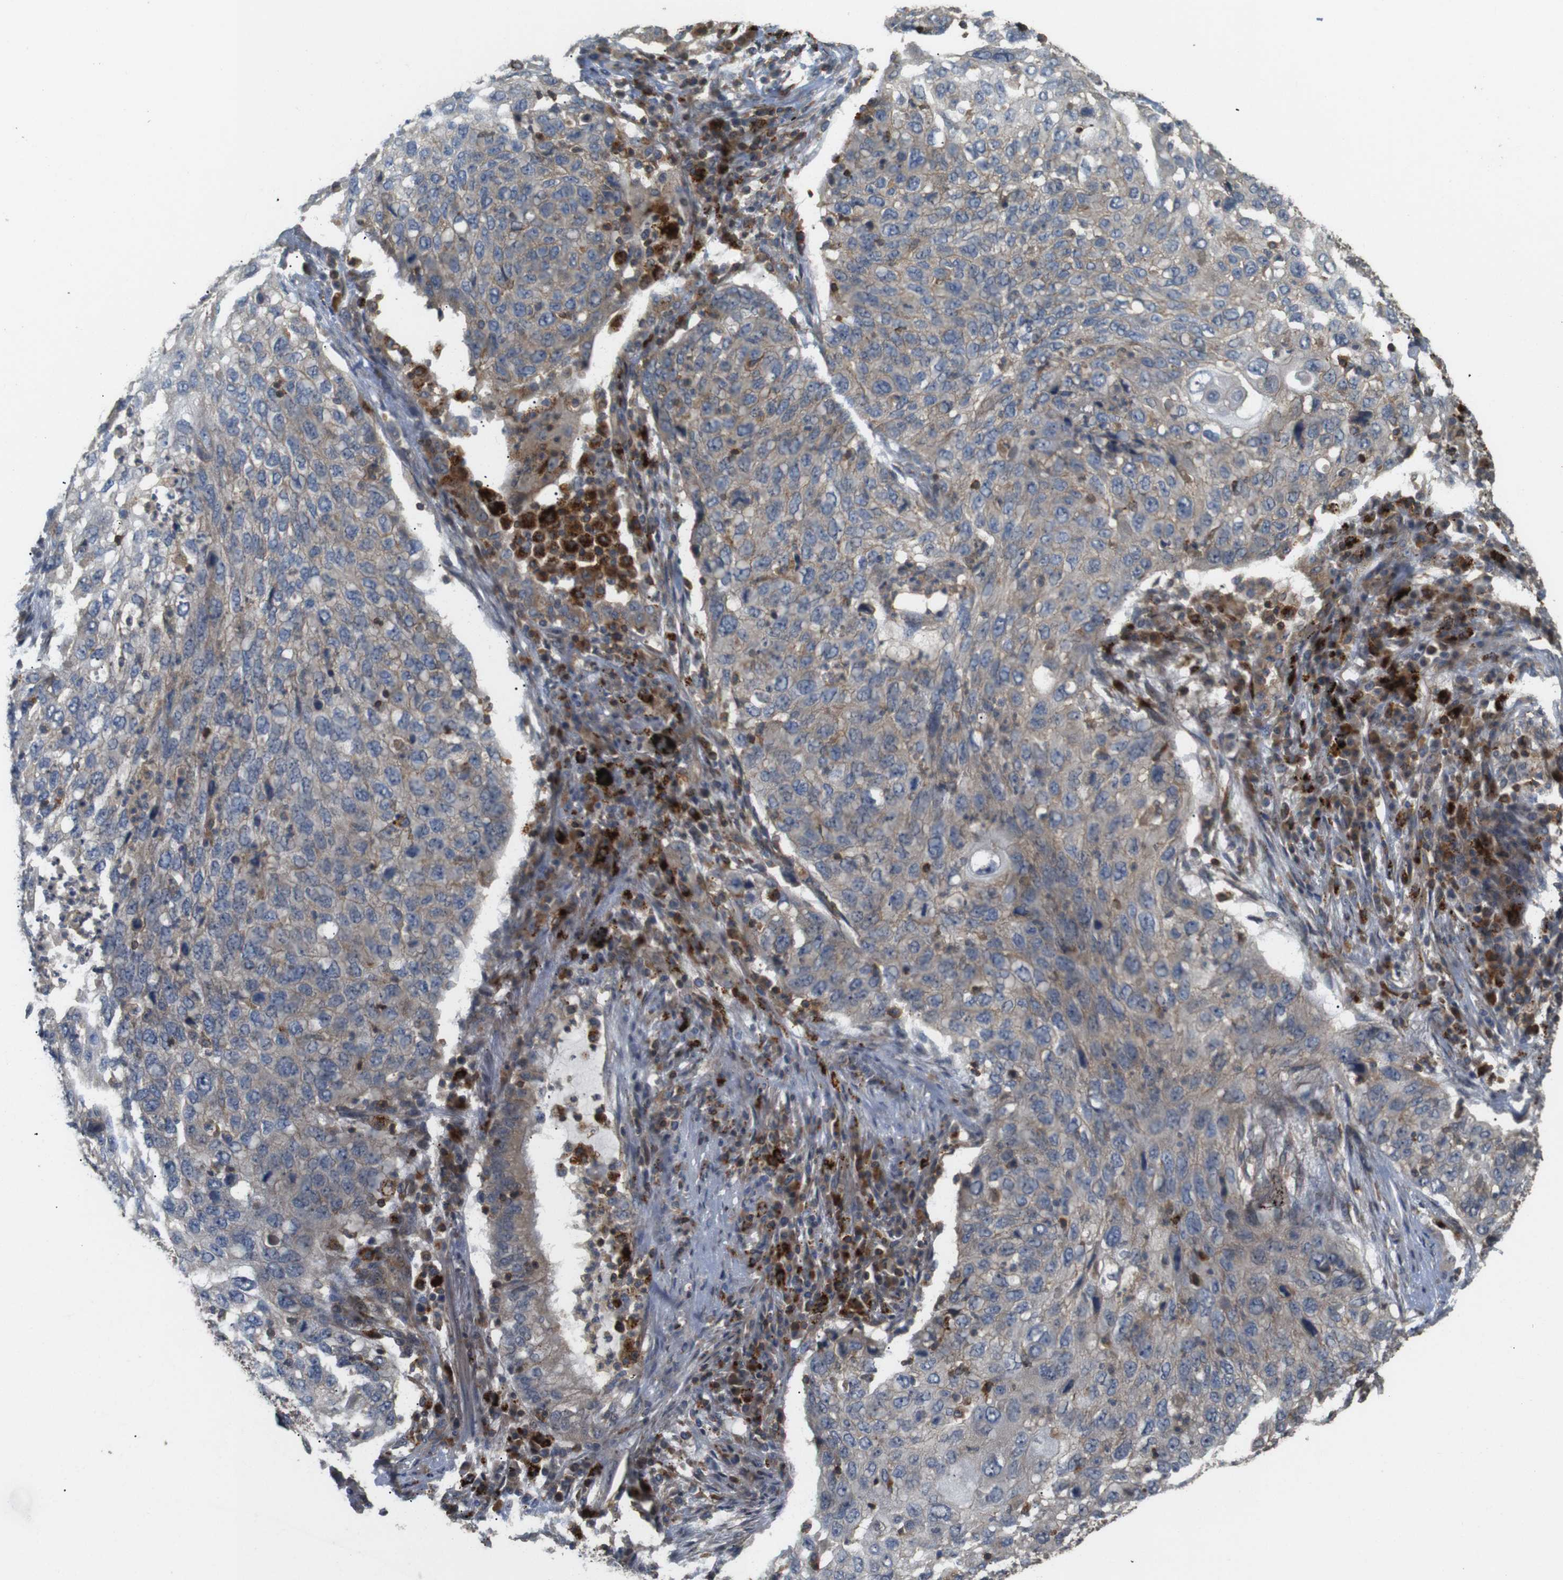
{"staining": {"intensity": "weak", "quantity": ">75%", "location": "cytoplasmic/membranous"}, "tissue": "lung cancer", "cell_type": "Tumor cells", "image_type": "cancer", "snomed": [{"axis": "morphology", "description": "Squamous cell carcinoma, NOS"}, {"axis": "topography", "description": "Lung"}], "caption": "There is low levels of weak cytoplasmic/membranous expression in tumor cells of squamous cell carcinoma (lung), as demonstrated by immunohistochemical staining (brown color).", "gene": "KSR1", "patient": {"sex": "female", "age": 63}}